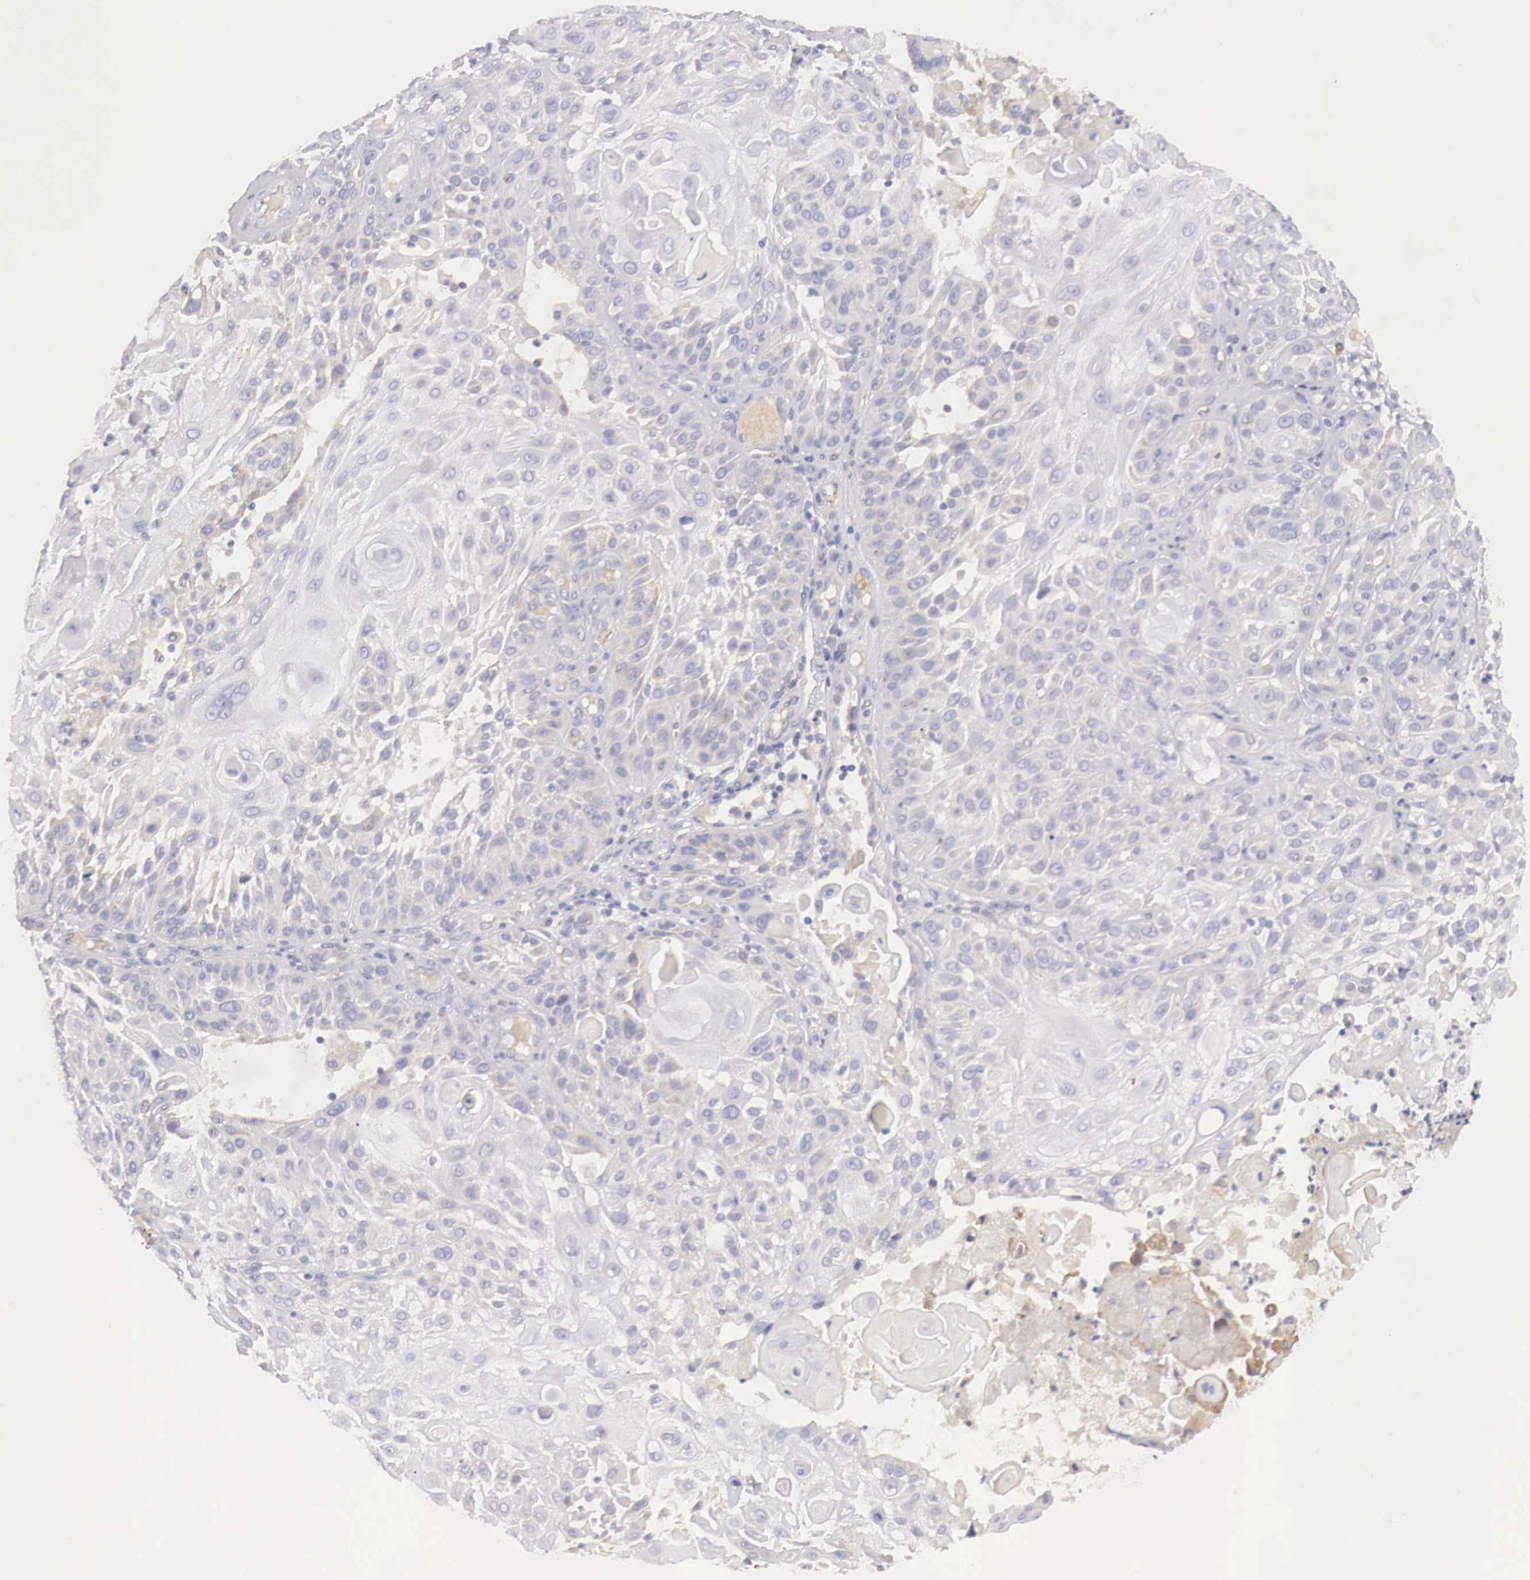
{"staining": {"intensity": "negative", "quantity": "none", "location": "none"}, "tissue": "skin cancer", "cell_type": "Tumor cells", "image_type": "cancer", "snomed": [{"axis": "morphology", "description": "Squamous cell carcinoma, NOS"}, {"axis": "topography", "description": "Skin"}], "caption": "IHC photomicrograph of skin cancer stained for a protein (brown), which shows no positivity in tumor cells.", "gene": "KLHDC7B", "patient": {"sex": "female", "age": 89}}